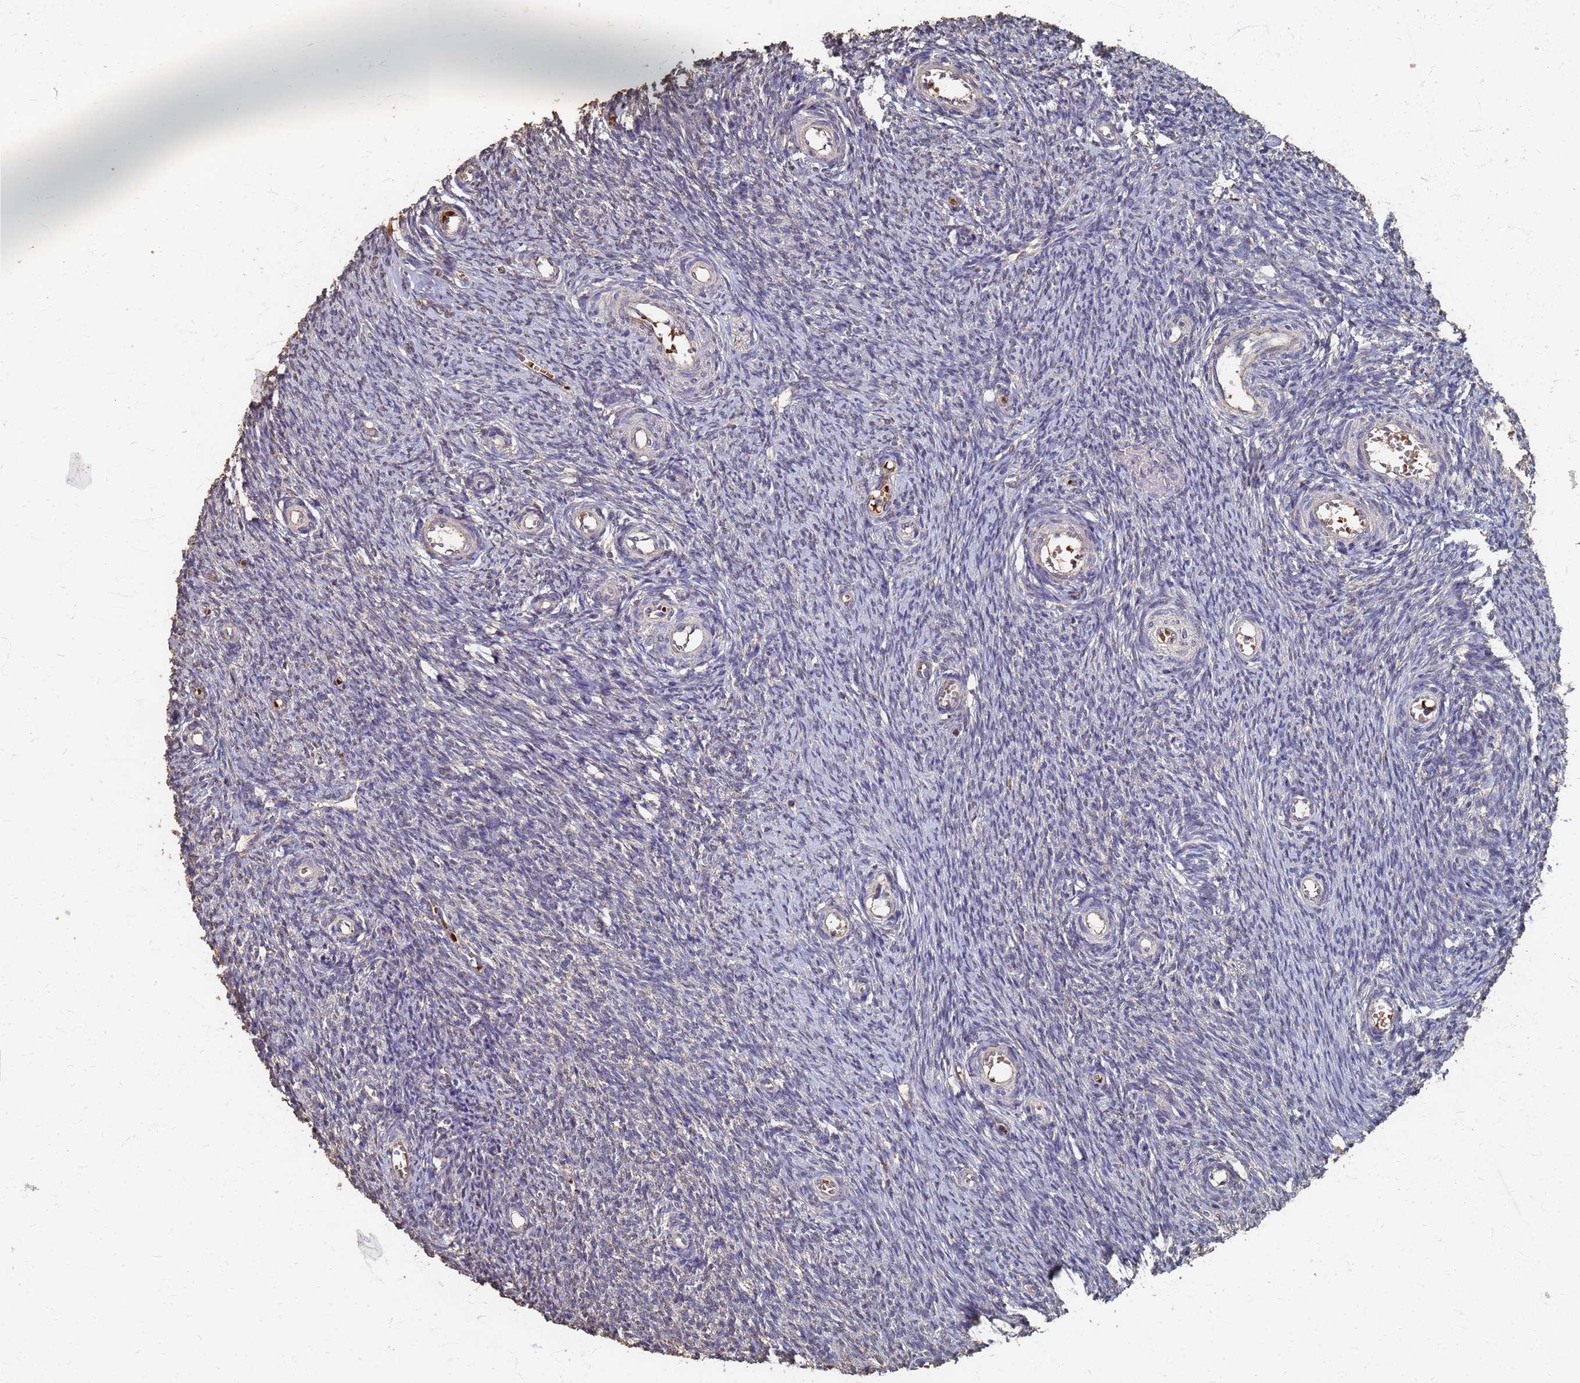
{"staining": {"intensity": "negative", "quantity": "none", "location": "none"}, "tissue": "ovary", "cell_type": "Ovarian stroma cells", "image_type": "normal", "snomed": [{"axis": "morphology", "description": "Normal tissue, NOS"}, {"axis": "topography", "description": "Ovary"}], "caption": "Immunohistochemistry (IHC) of normal ovary displays no expression in ovarian stroma cells.", "gene": "DPH5", "patient": {"sex": "female", "age": 44}}